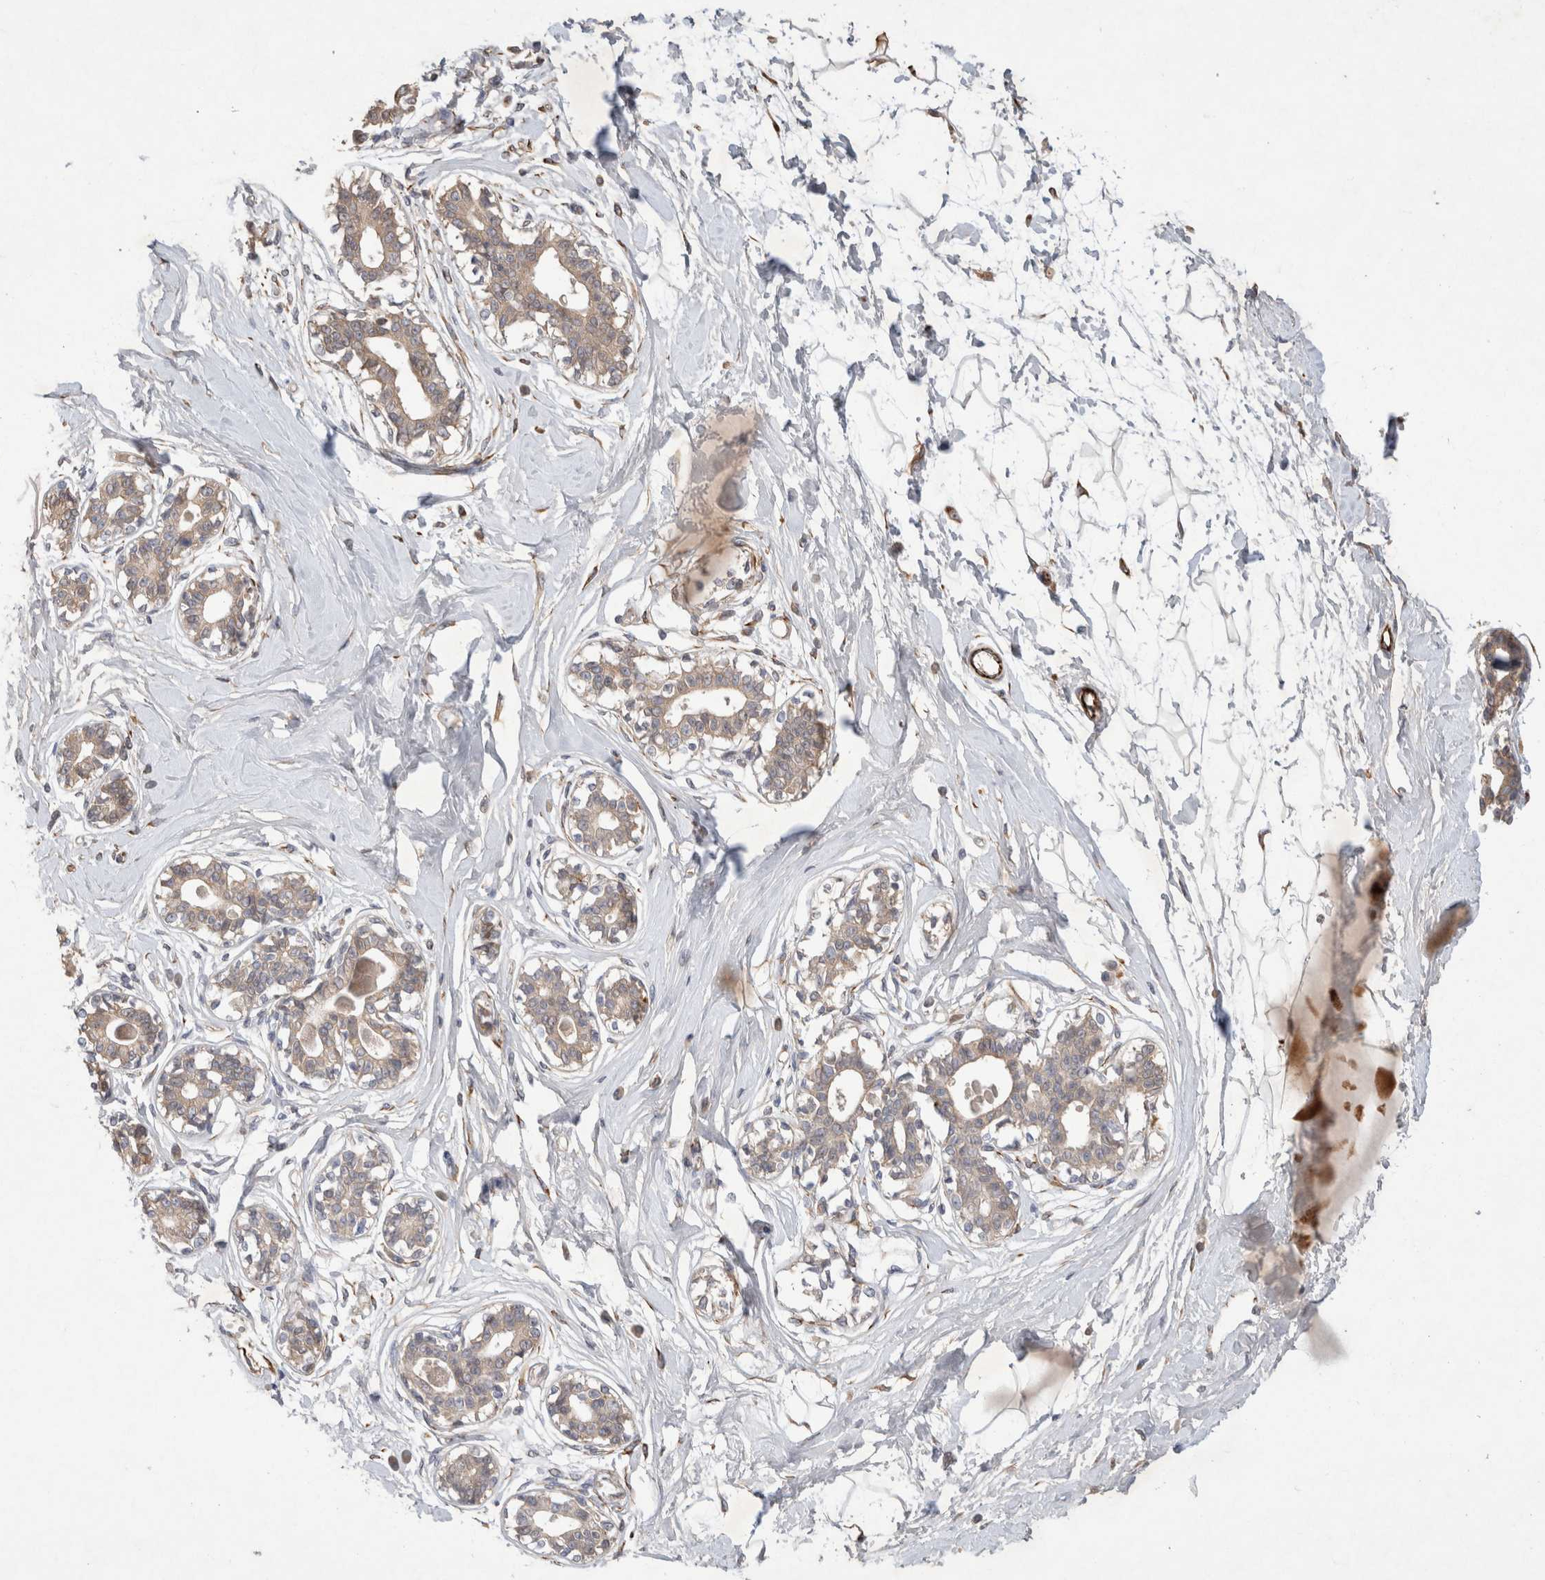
{"staining": {"intensity": "weak", "quantity": "25%-75%", "location": "cytoplasmic/membranous"}, "tissue": "breast", "cell_type": "Adipocytes", "image_type": "normal", "snomed": [{"axis": "morphology", "description": "Normal tissue, NOS"}, {"axis": "topography", "description": "Breast"}], "caption": "DAB immunohistochemical staining of benign breast reveals weak cytoplasmic/membranous protein positivity in about 25%-75% of adipocytes.", "gene": "NMU", "patient": {"sex": "female", "age": 45}}